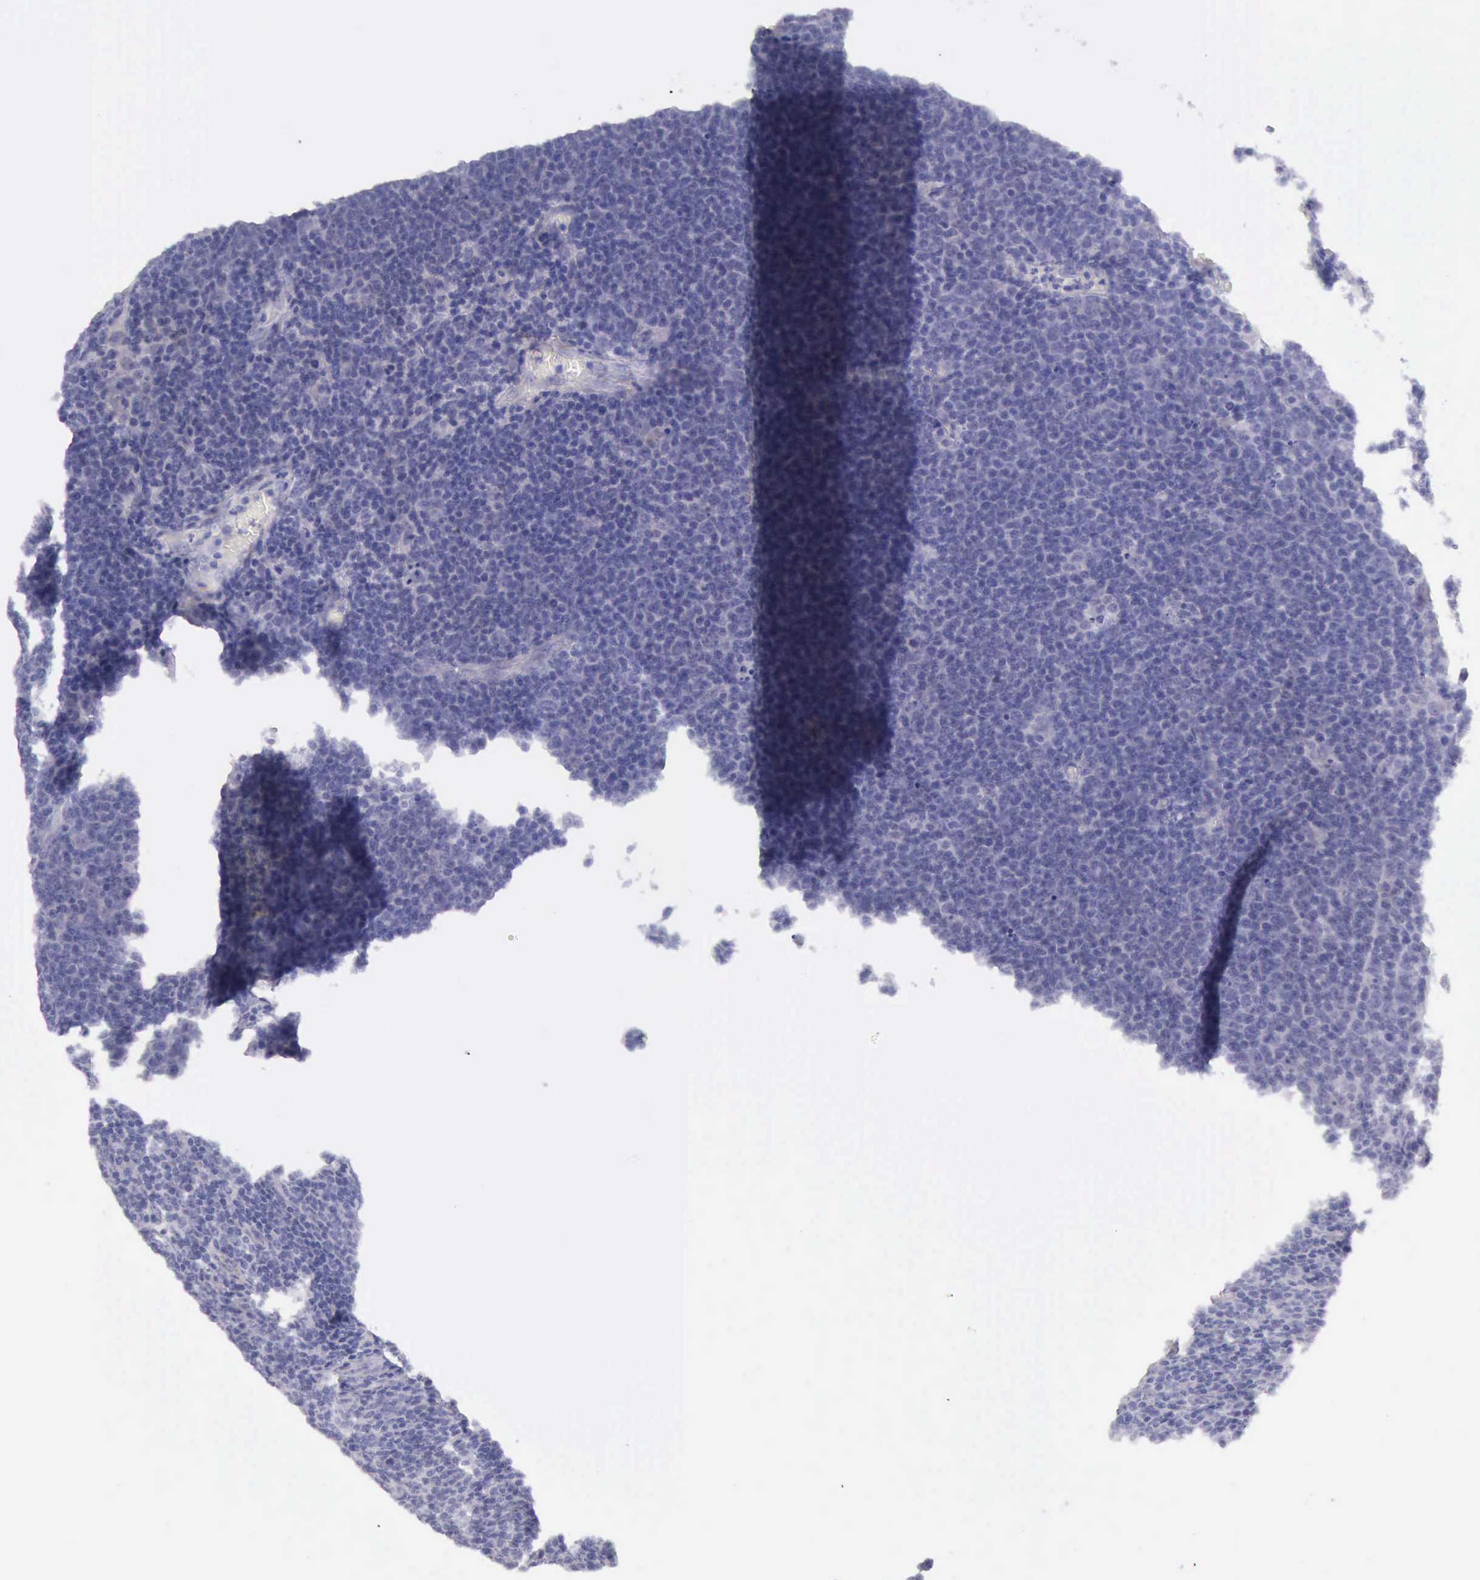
{"staining": {"intensity": "negative", "quantity": "none", "location": "none"}, "tissue": "lymphoma", "cell_type": "Tumor cells", "image_type": "cancer", "snomed": [{"axis": "morphology", "description": "Malignant lymphoma, non-Hodgkin's type, Low grade"}, {"axis": "topography", "description": "Lymph node"}], "caption": "Tumor cells show no significant protein positivity in malignant lymphoma, non-Hodgkin's type (low-grade).", "gene": "AOC3", "patient": {"sex": "male", "age": 74}}